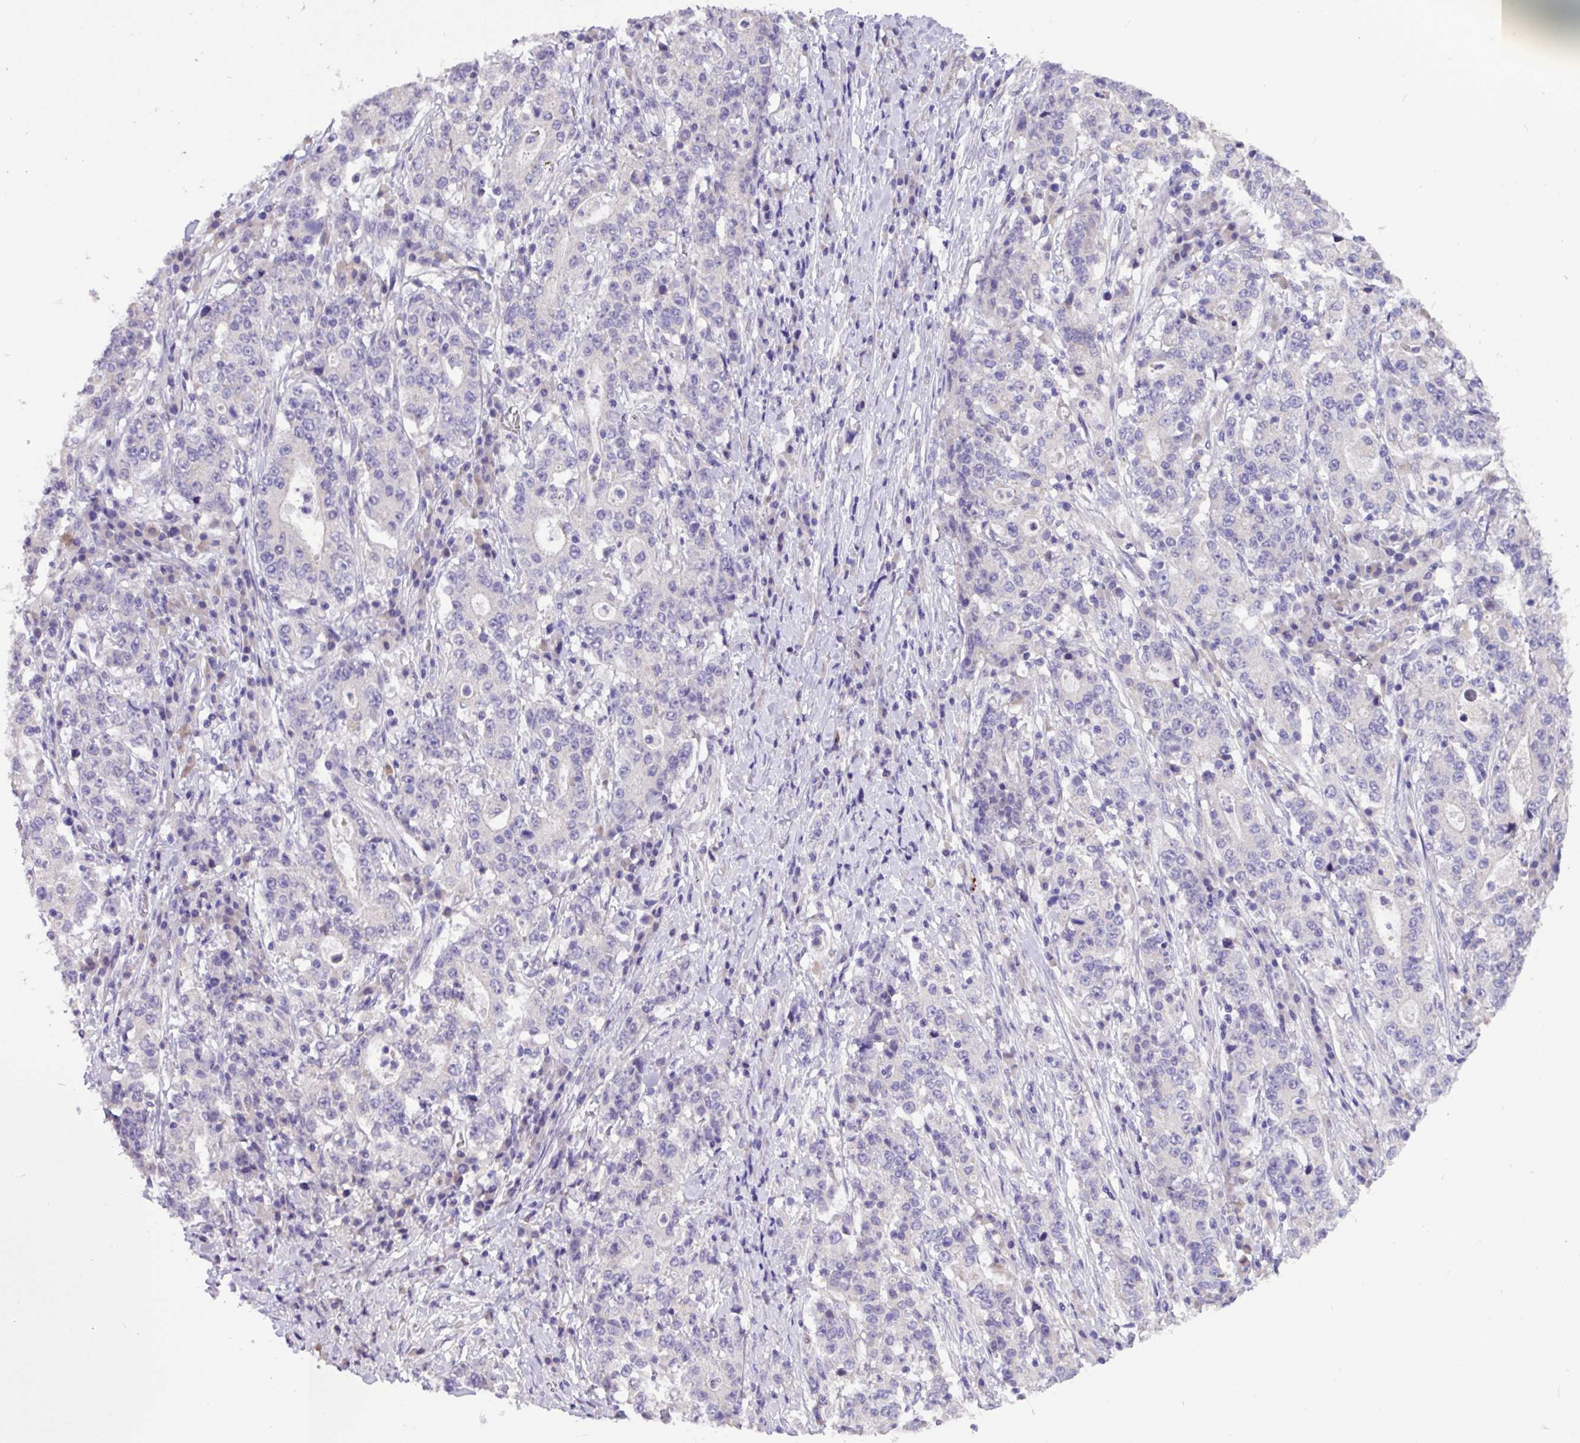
{"staining": {"intensity": "negative", "quantity": "none", "location": "none"}, "tissue": "stomach cancer", "cell_type": "Tumor cells", "image_type": "cancer", "snomed": [{"axis": "morphology", "description": "Normal tissue, NOS"}, {"axis": "morphology", "description": "Adenocarcinoma, NOS"}, {"axis": "topography", "description": "Stomach, upper"}, {"axis": "topography", "description": "Stomach"}], "caption": "DAB (3,3'-diaminobenzidine) immunohistochemical staining of human adenocarcinoma (stomach) exhibits no significant expression in tumor cells. The staining is performed using DAB brown chromogen with nuclei counter-stained in using hematoxylin.", "gene": "PAX8", "patient": {"sex": "male", "age": 59}}